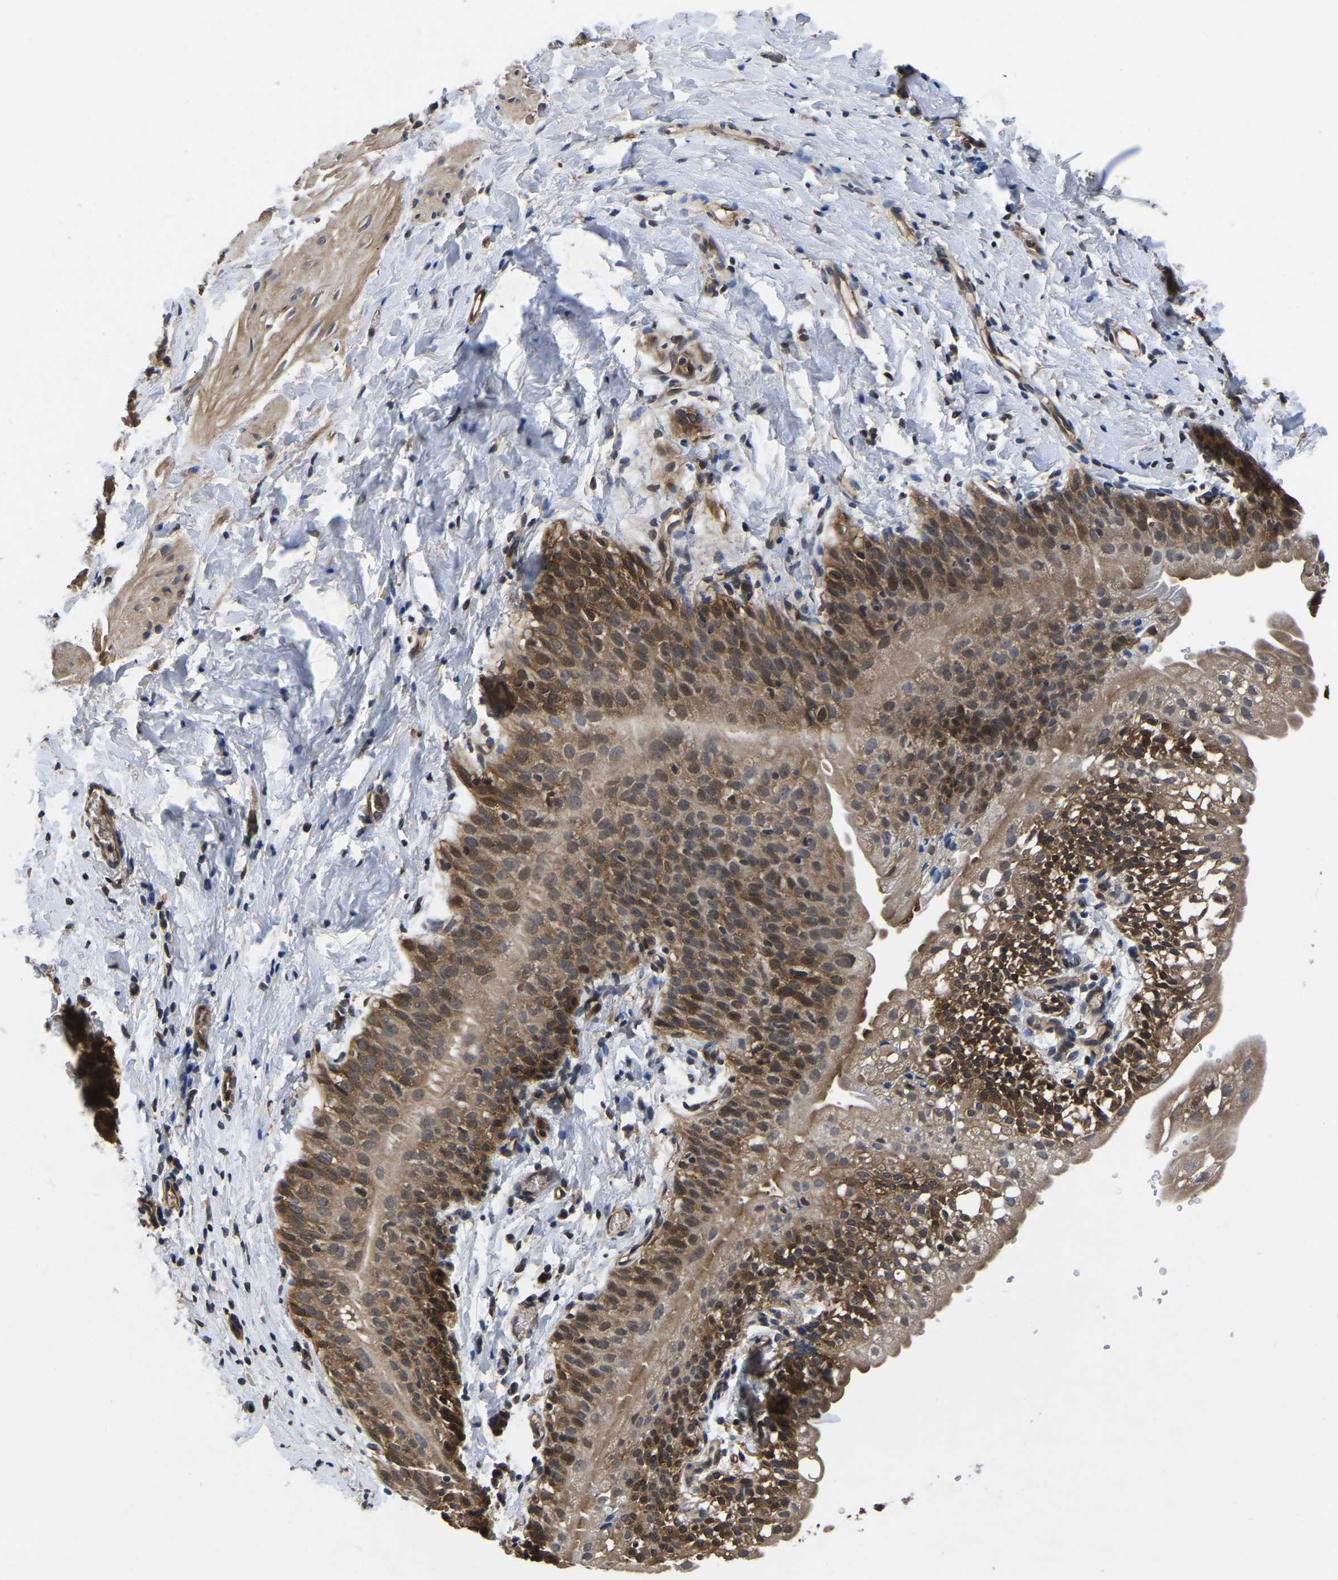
{"staining": {"intensity": "weak", "quantity": "25%-75%", "location": "cytoplasmic/membranous"}, "tissue": "smooth muscle", "cell_type": "Smooth muscle cells", "image_type": "normal", "snomed": [{"axis": "morphology", "description": "Normal tissue, NOS"}, {"axis": "topography", "description": "Smooth muscle"}], "caption": "Immunohistochemical staining of benign smooth muscle displays weak cytoplasmic/membranous protein positivity in approximately 25%-75% of smooth muscle cells. (brown staining indicates protein expression, while blue staining denotes nuclei).", "gene": "FGD5", "patient": {"sex": "male", "age": 16}}